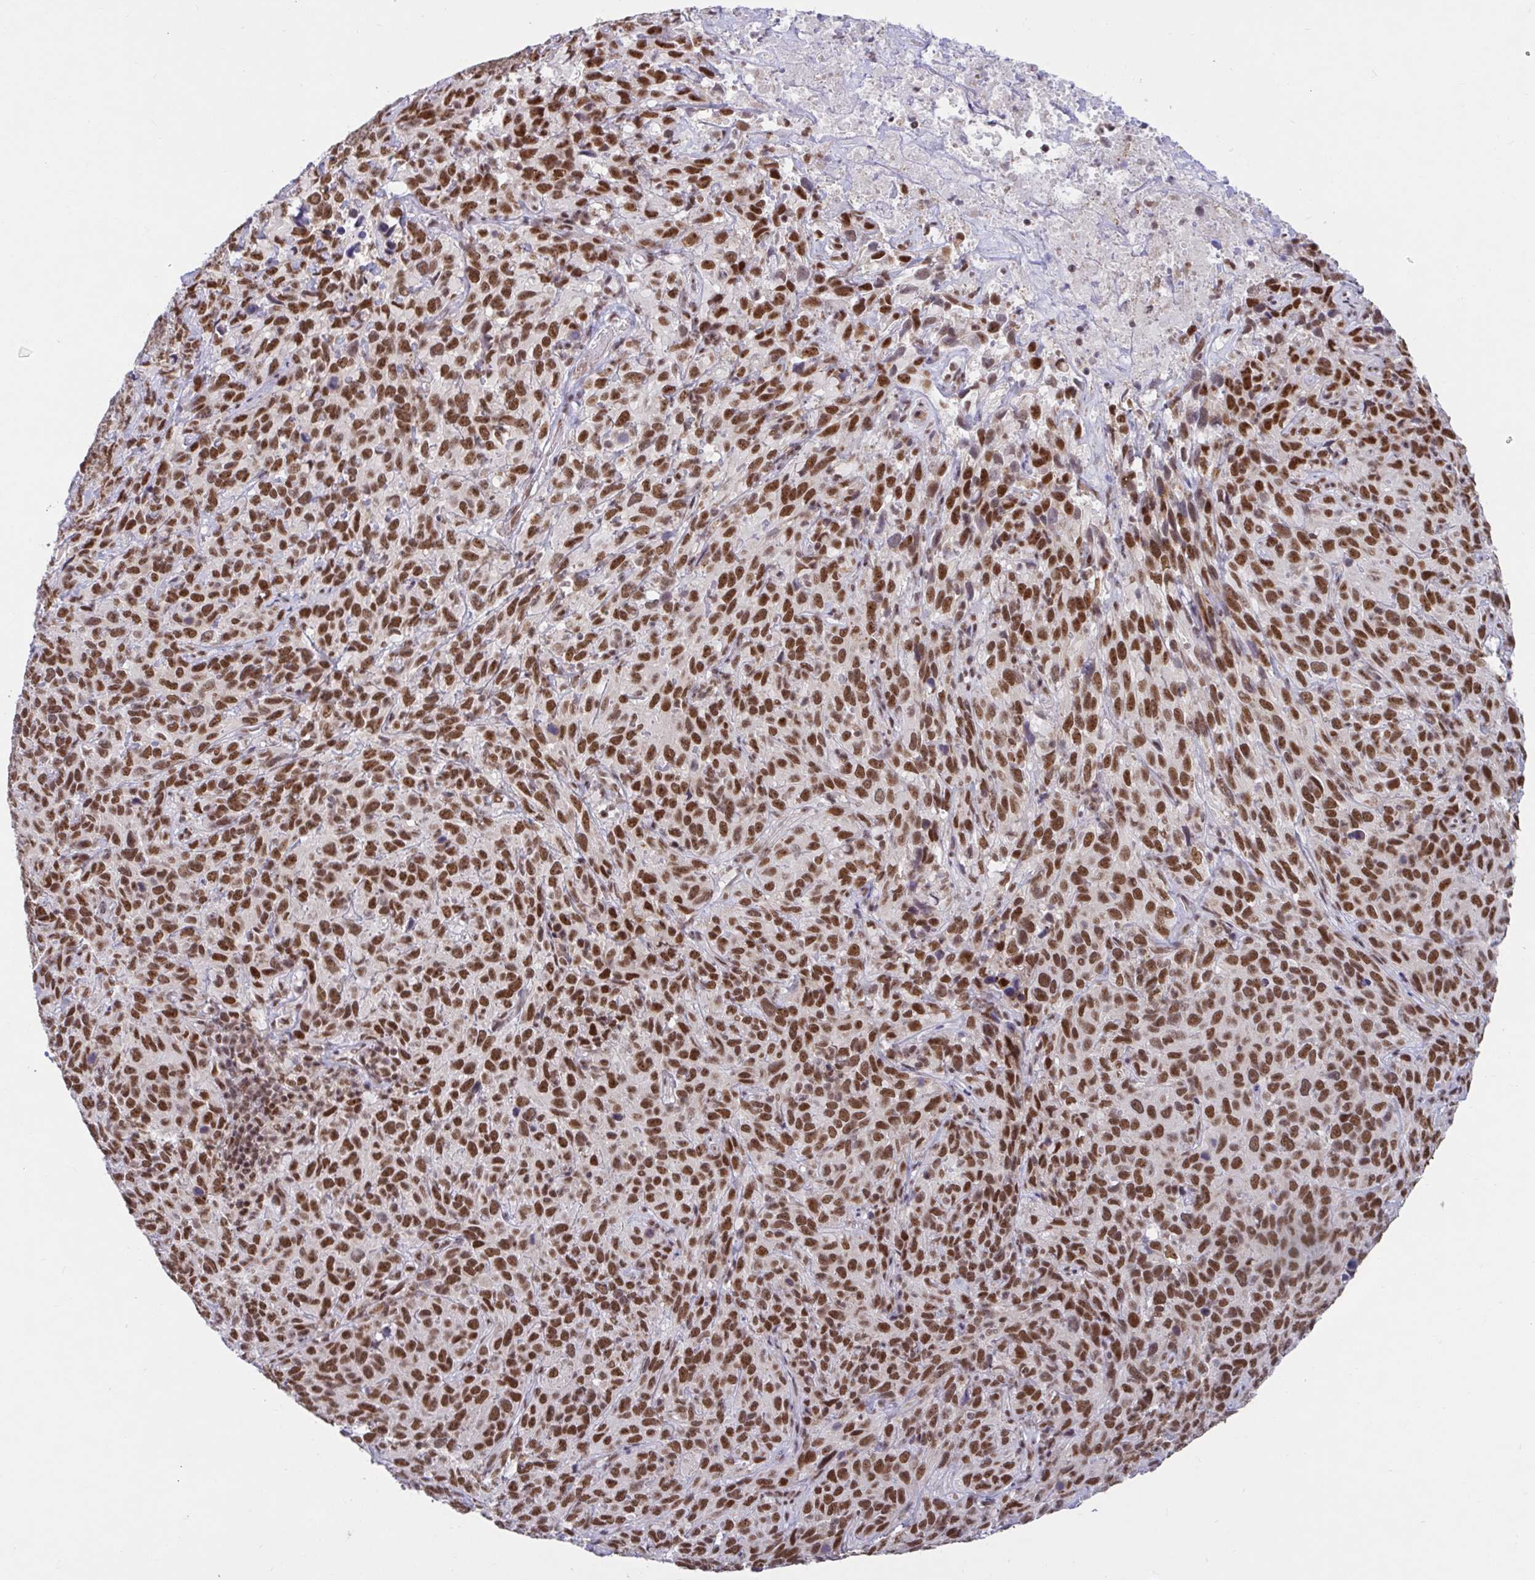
{"staining": {"intensity": "strong", "quantity": ">75%", "location": "nuclear"}, "tissue": "cervical cancer", "cell_type": "Tumor cells", "image_type": "cancer", "snomed": [{"axis": "morphology", "description": "Squamous cell carcinoma, NOS"}, {"axis": "topography", "description": "Cervix"}], "caption": "Strong nuclear positivity is present in about >75% of tumor cells in cervical cancer. Using DAB (brown) and hematoxylin (blue) stains, captured at high magnification using brightfield microscopy.", "gene": "PHF10", "patient": {"sex": "female", "age": 51}}